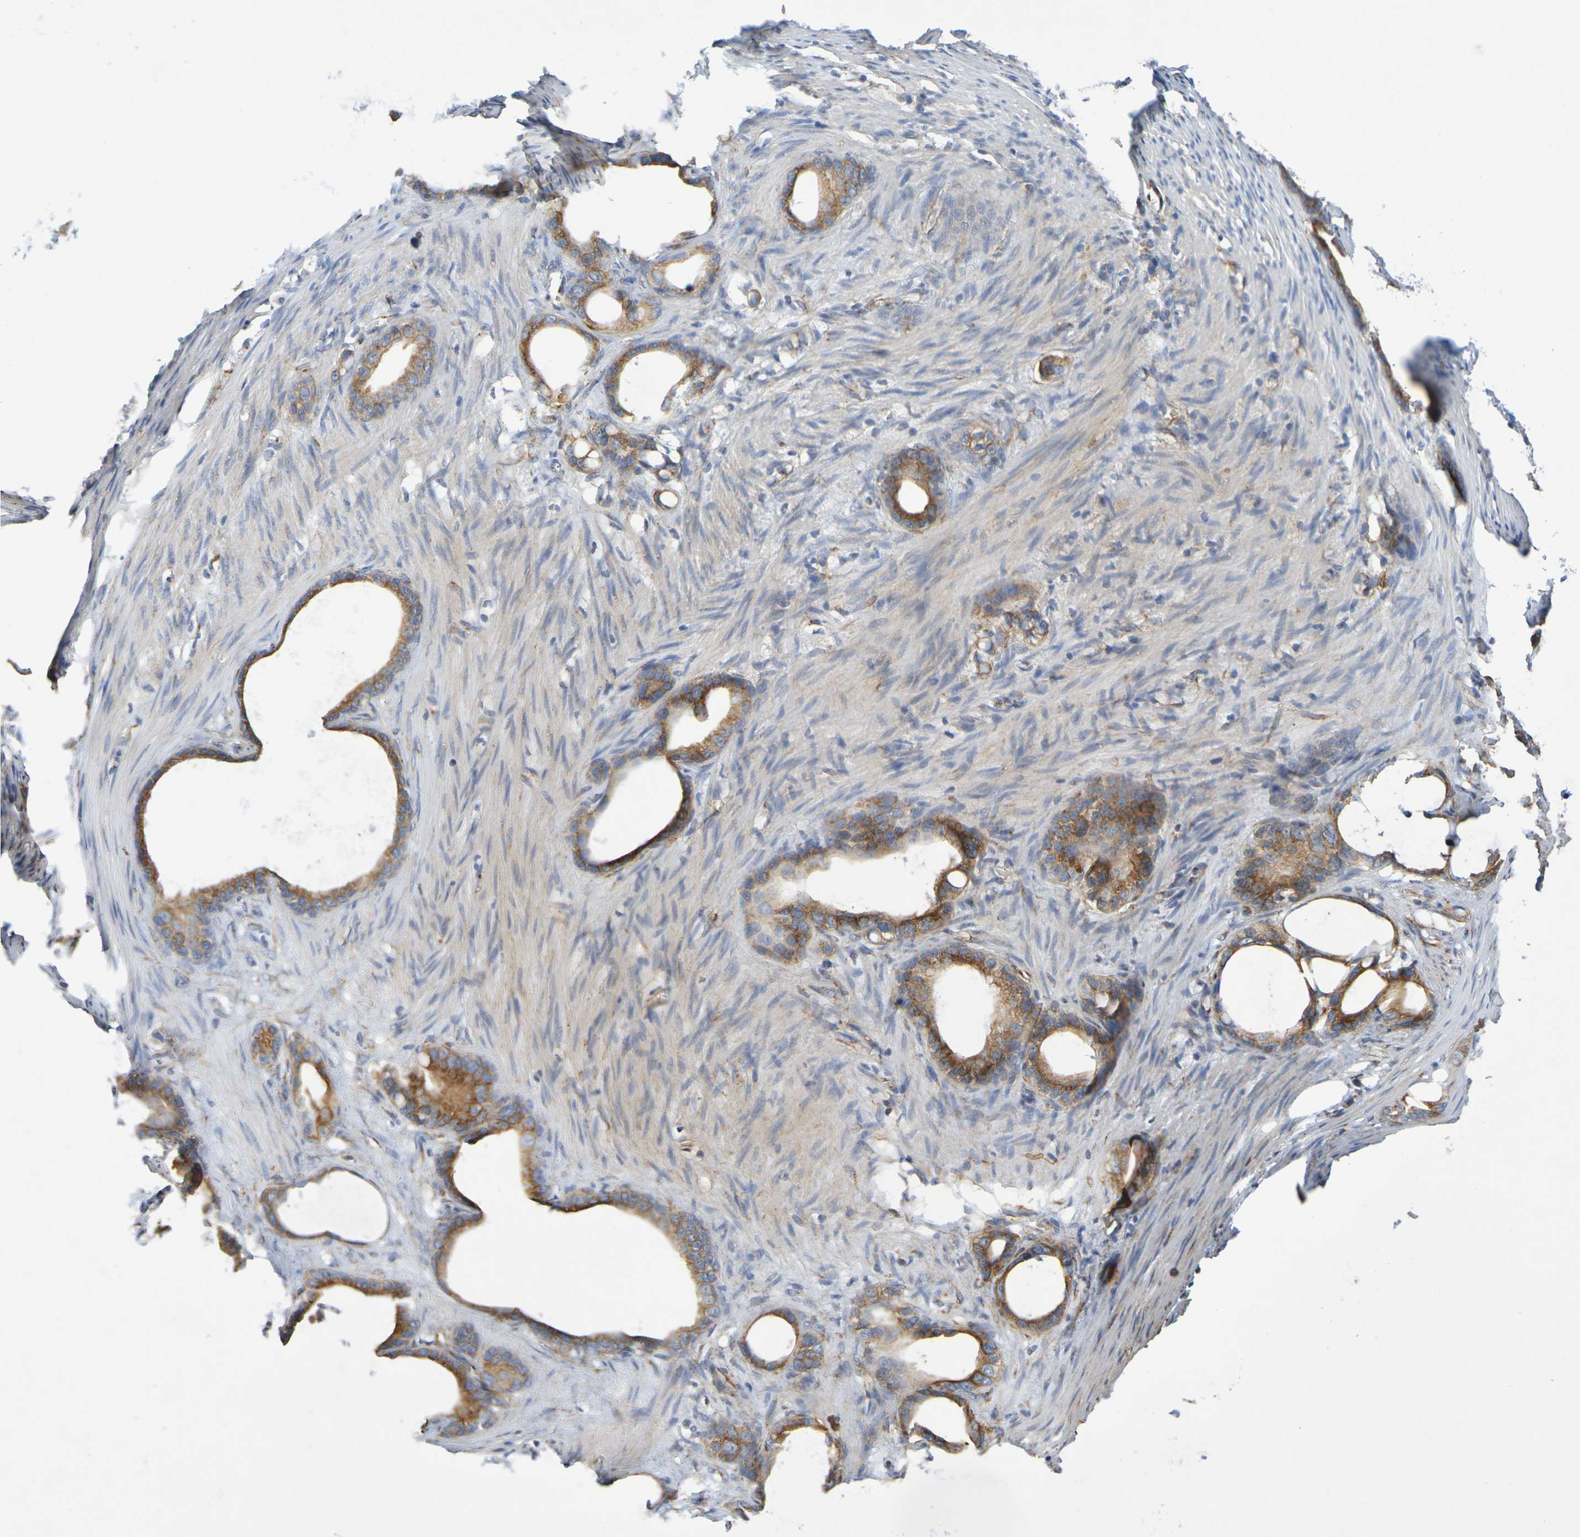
{"staining": {"intensity": "moderate", "quantity": ">75%", "location": "cytoplasmic/membranous"}, "tissue": "stomach cancer", "cell_type": "Tumor cells", "image_type": "cancer", "snomed": [{"axis": "morphology", "description": "Adenocarcinoma, NOS"}, {"axis": "topography", "description": "Stomach"}], "caption": "Approximately >75% of tumor cells in human adenocarcinoma (stomach) show moderate cytoplasmic/membranous protein positivity as visualized by brown immunohistochemical staining.", "gene": "DCP2", "patient": {"sex": "female", "age": 75}}